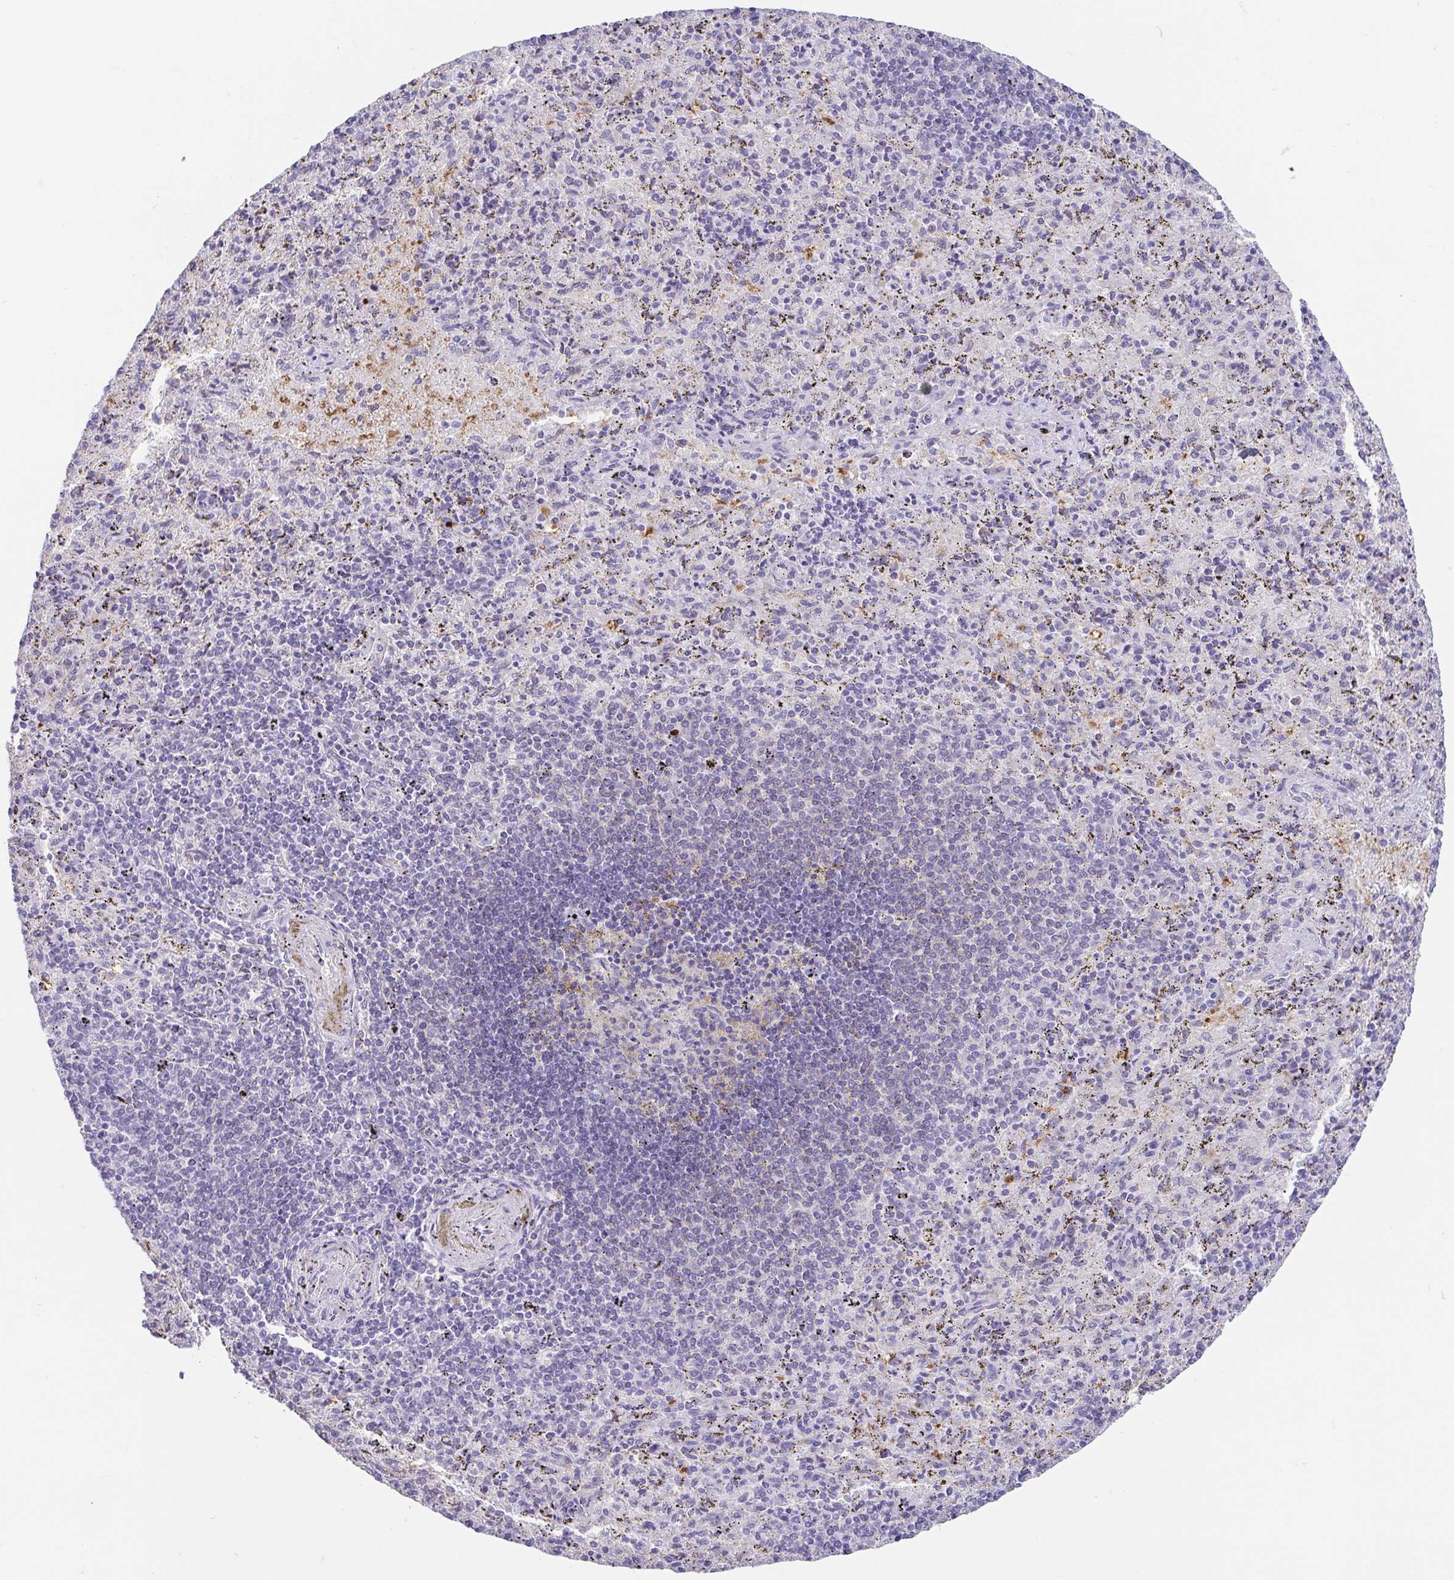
{"staining": {"intensity": "negative", "quantity": "none", "location": "none"}, "tissue": "spleen", "cell_type": "Cells in red pulp", "image_type": "normal", "snomed": [{"axis": "morphology", "description": "Normal tissue, NOS"}, {"axis": "topography", "description": "Spleen"}], "caption": "Immunohistochemistry of normal spleen demonstrates no positivity in cells in red pulp.", "gene": "FABP3", "patient": {"sex": "male", "age": 57}}